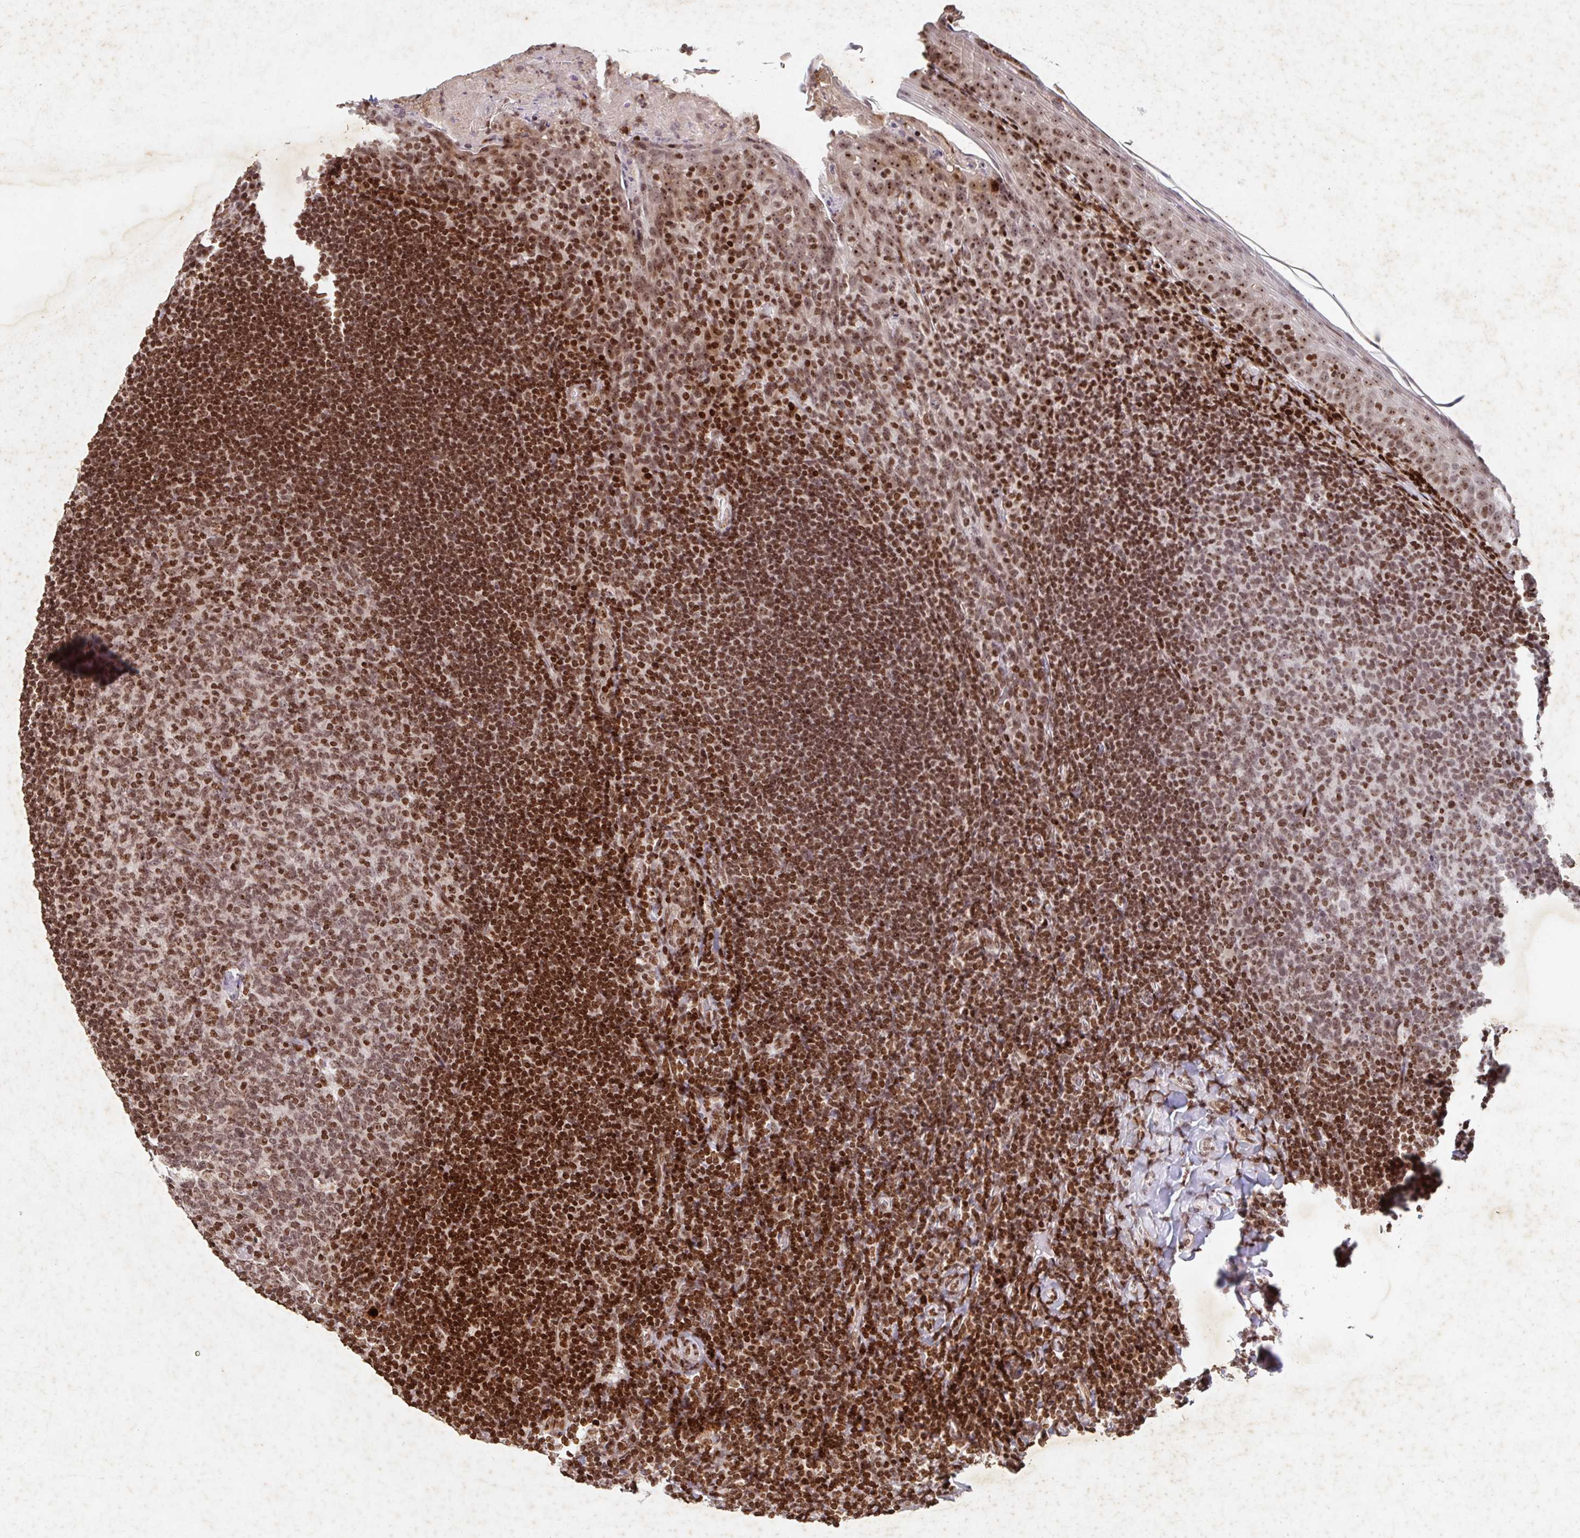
{"staining": {"intensity": "moderate", "quantity": ">75%", "location": "nuclear"}, "tissue": "tonsil", "cell_type": "Germinal center cells", "image_type": "normal", "snomed": [{"axis": "morphology", "description": "Normal tissue, NOS"}, {"axis": "topography", "description": "Tonsil"}], "caption": "Brown immunohistochemical staining in unremarkable human tonsil displays moderate nuclear staining in about >75% of germinal center cells.", "gene": "C19orf53", "patient": {"sex": "female", "age": 10}}